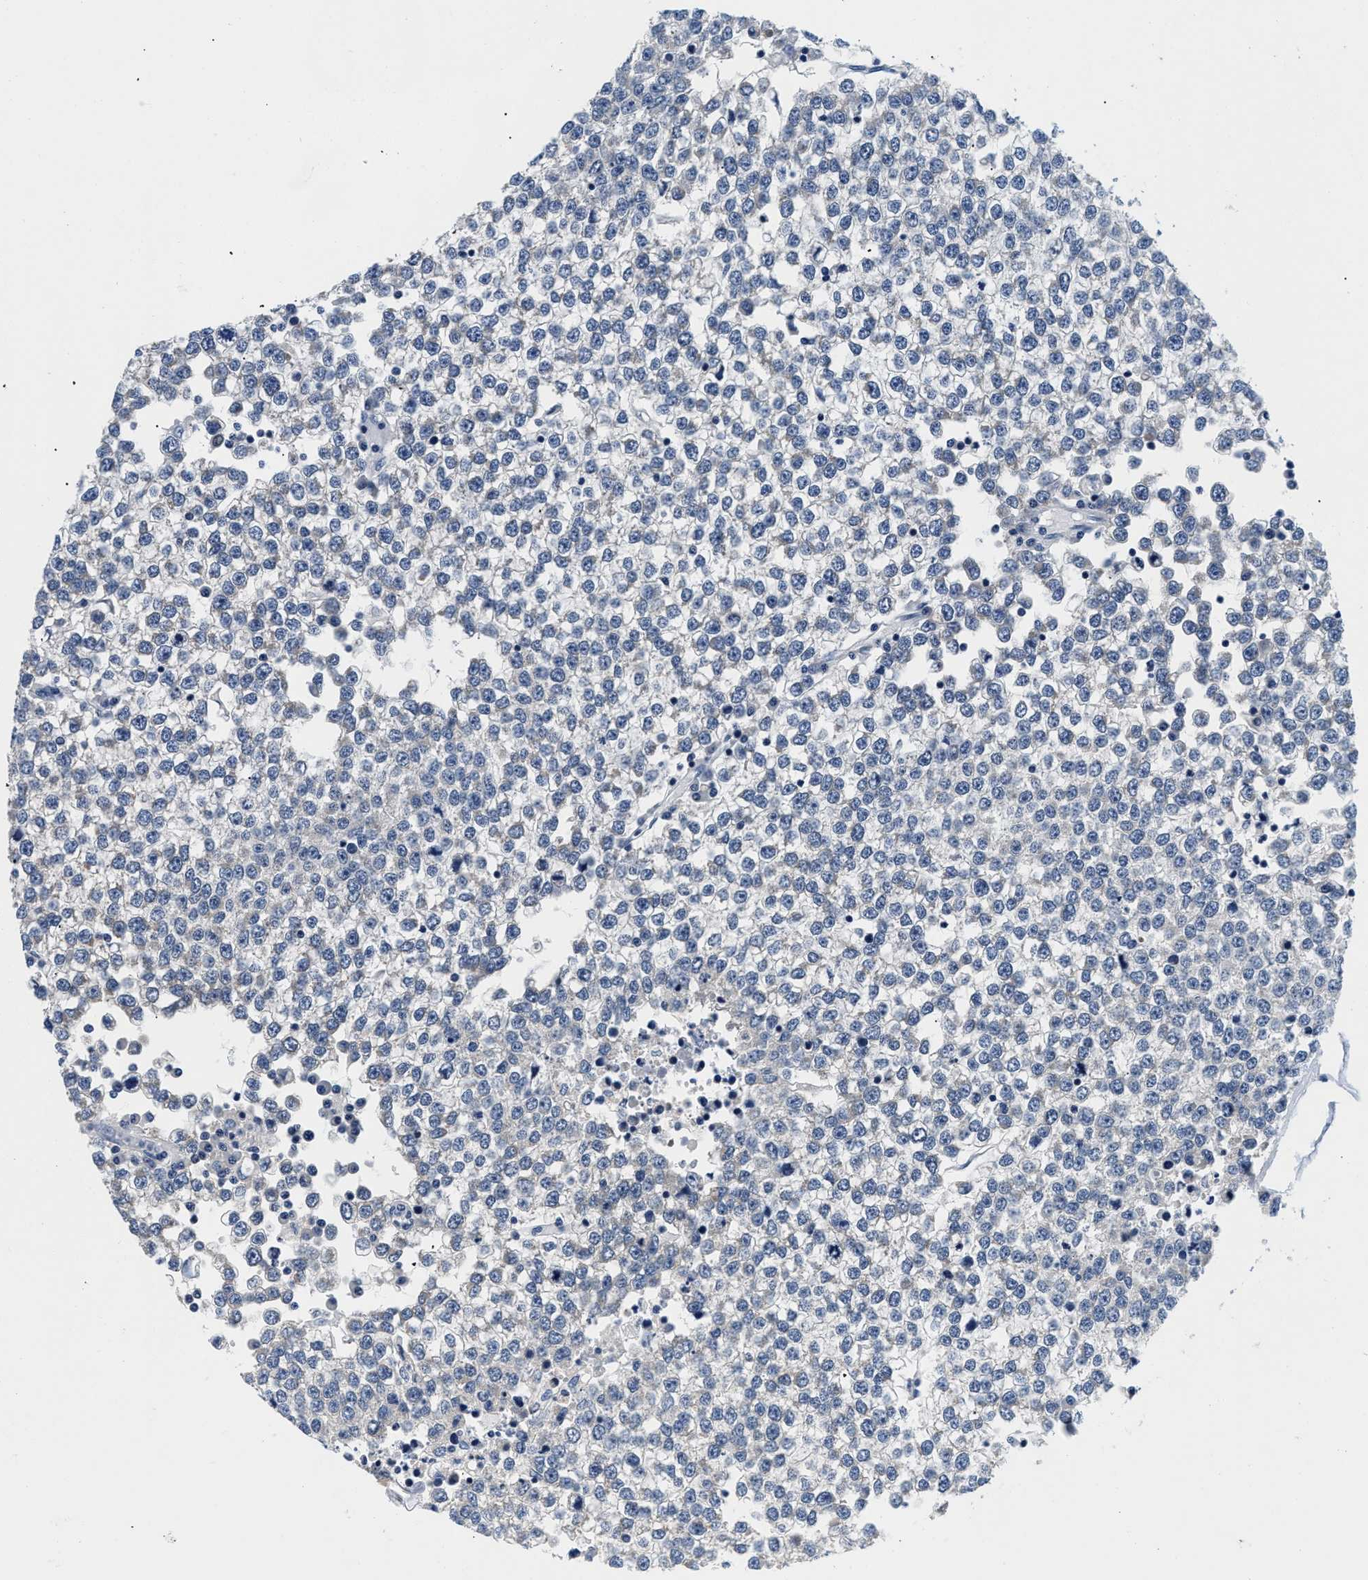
{"staining": {"intensity": "moderate", "quantity": "25%-75%", "location": "cytoplasmic/membranous"}, "tissue": "testis cancer", "cell_type": "Tumor cells", "image_type": "cancer", "snomed": [{"axis": "morphology", "description": "Seminoma, NOS"}, {"axis": "topography", "description": "Testis"}], "caption": "Seminoma (testis) stained with a brown dye reveals moderate cytoplasmic/membranous positive expression in approximately 25%-75% of tumor cells.", "gene": "PDP1", "patient": {"sex": "male", "age": 65}}